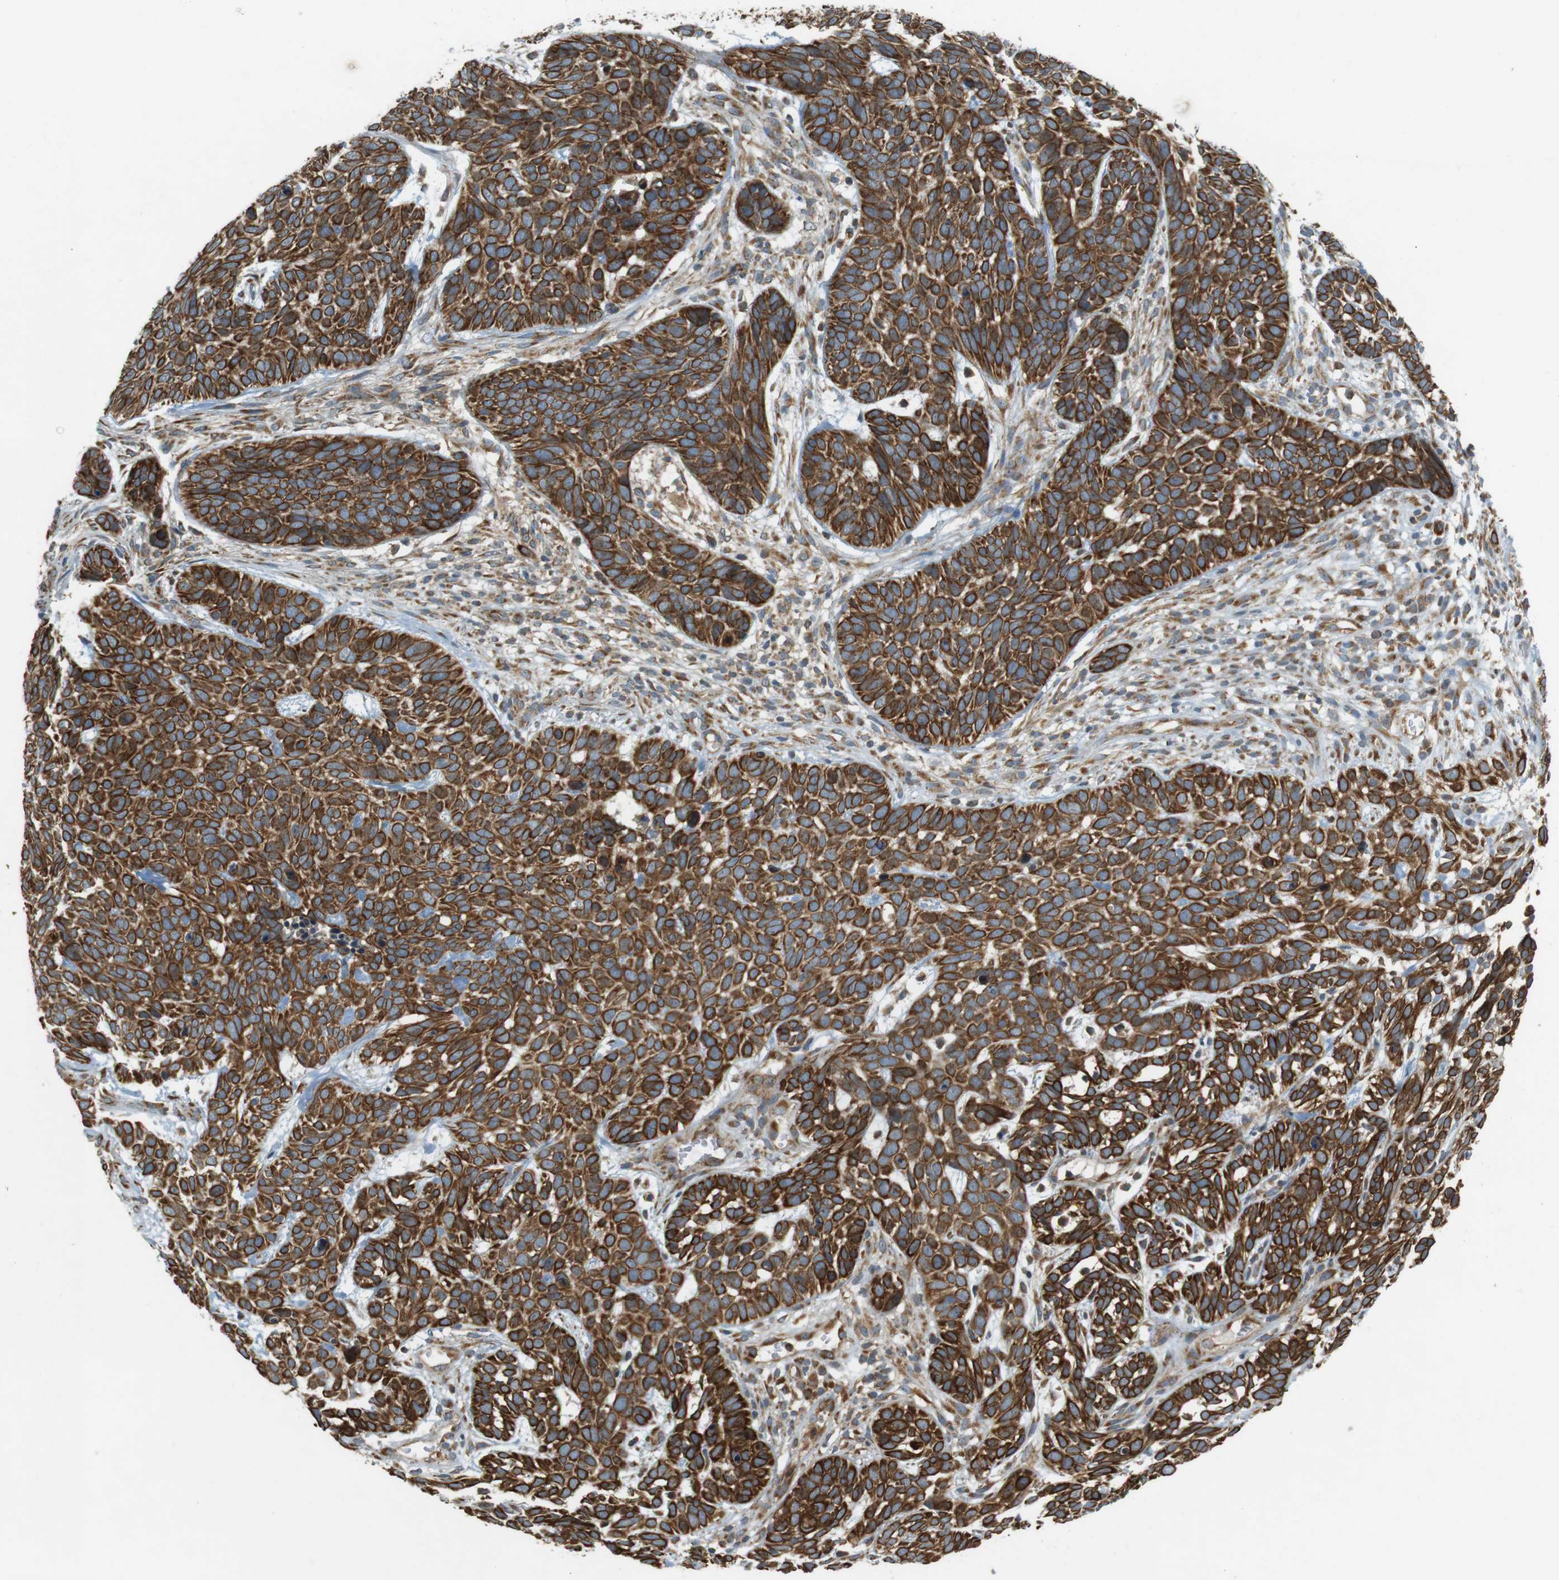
{"staining": {"intensity": "strong", "quantity": ">75%", "location": "cytoplasmic/membranous,nuclear"}, "tissue": "skin cancer", "cell_type": "Tumor cells", "image_type": "cancer", "snomed": [{"axis": "morphology", "description": "Basal cell carcinoma"}, {"axis": "topography", "description": "Skin"}], "caption": "Human skin cancer stained with a brown dye reveals strong cytoplasmic/membranous and nuclear positive expression in approximately >75% of tumor cells.", "gene": "SLC41A1", "patient": {"sex": "male", "age": 87}}